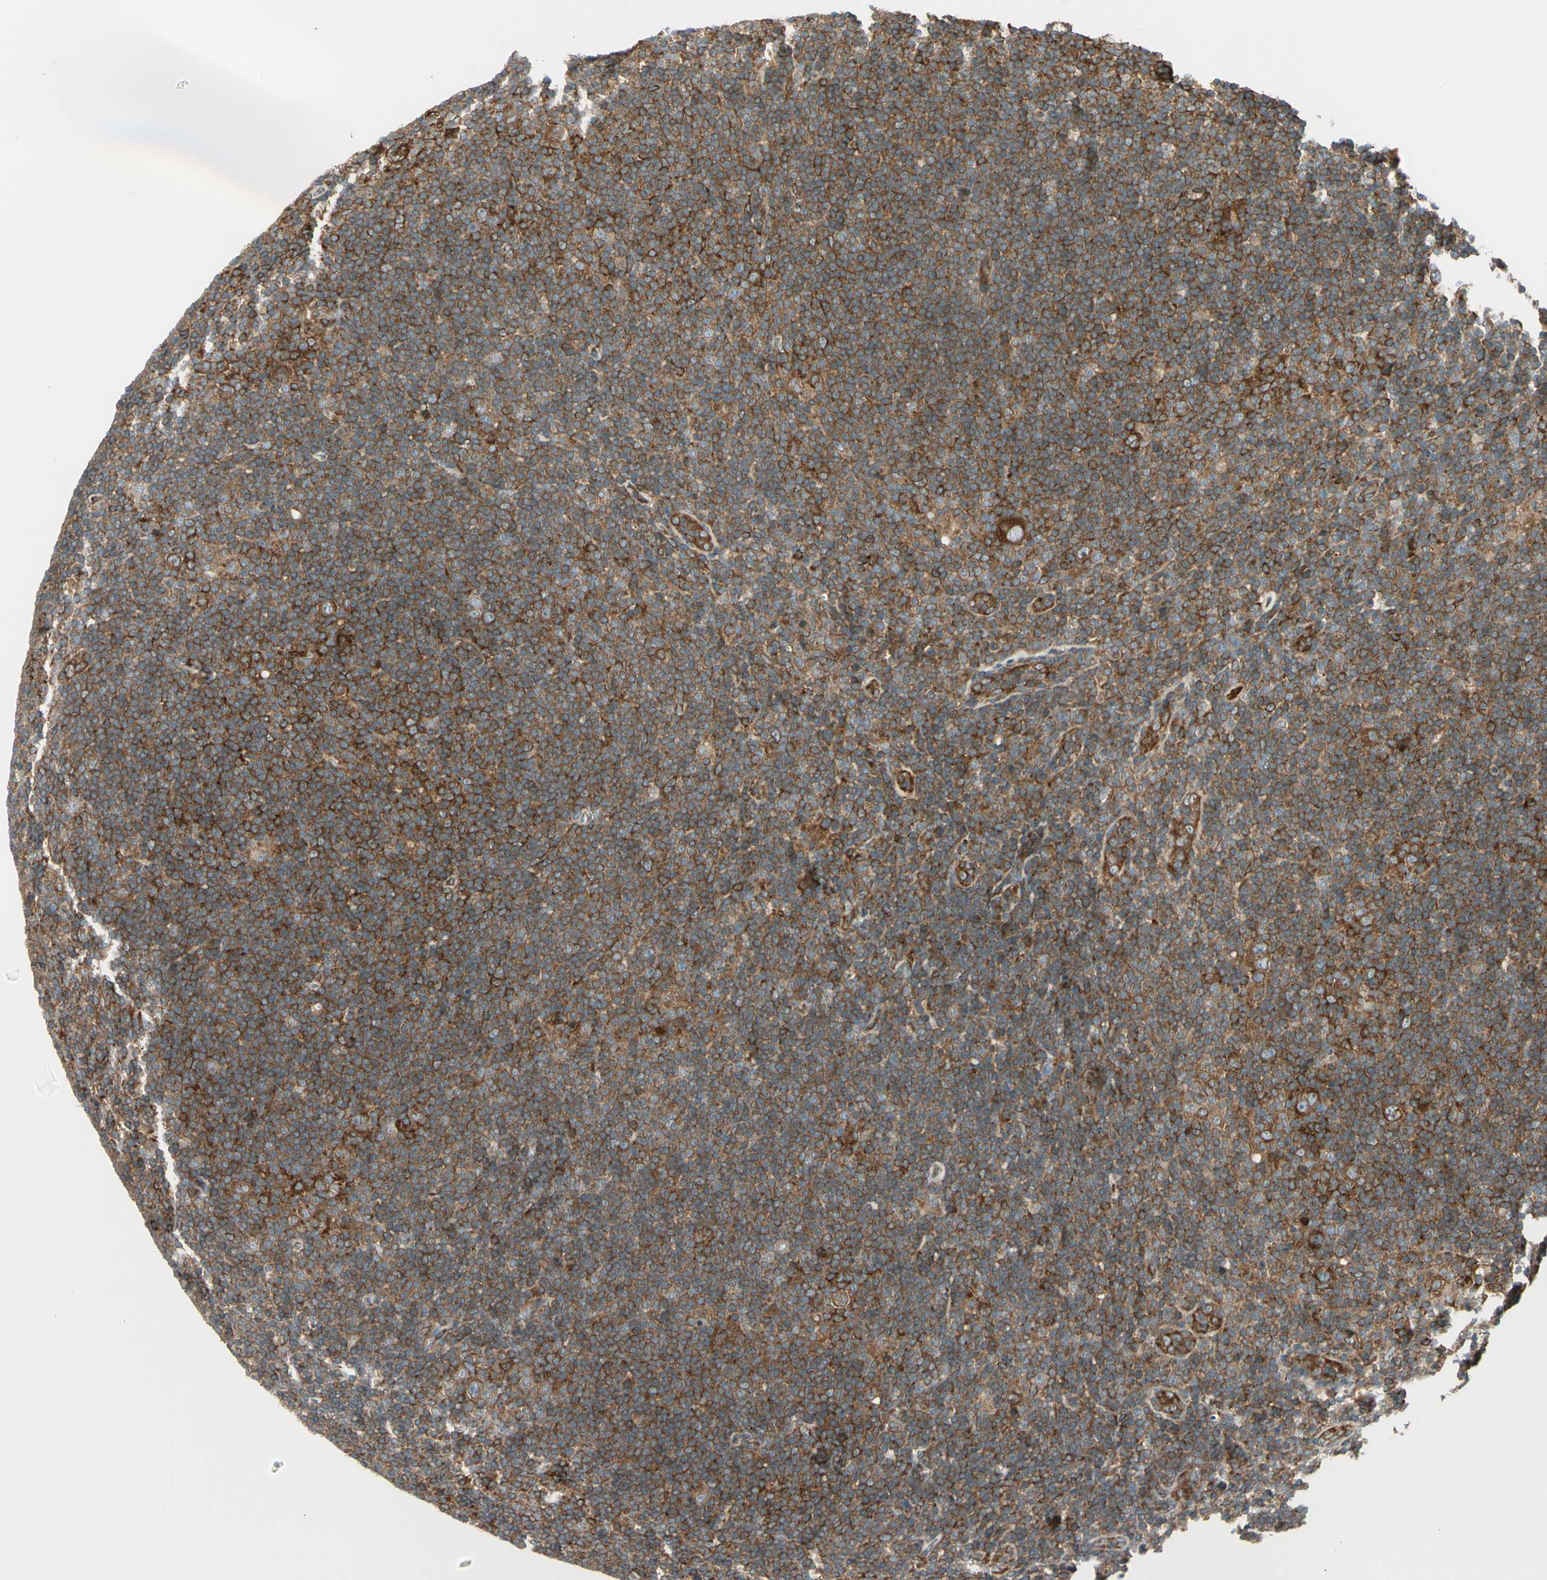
{"staining": {"intensity": "moderate", "quantity": ">75%", "location": "cytoplasmic/membranous"}, "tissue": "lymphoma", "cell_type": "Tumor cells", "image_type": "cancer", "snomed": [{"axis": "morphology", "description": "Hodgkin's disease, NOS"}, {"axis": "topography", "description": "Lymph node"}], "caption": "Tumor cells show medium levels of moderate cytoplasmic/membranous positivity in about >75% of cells in lymphoma.", "gene": "TRIO", "patient": {"sex": "female", "age": 57}}